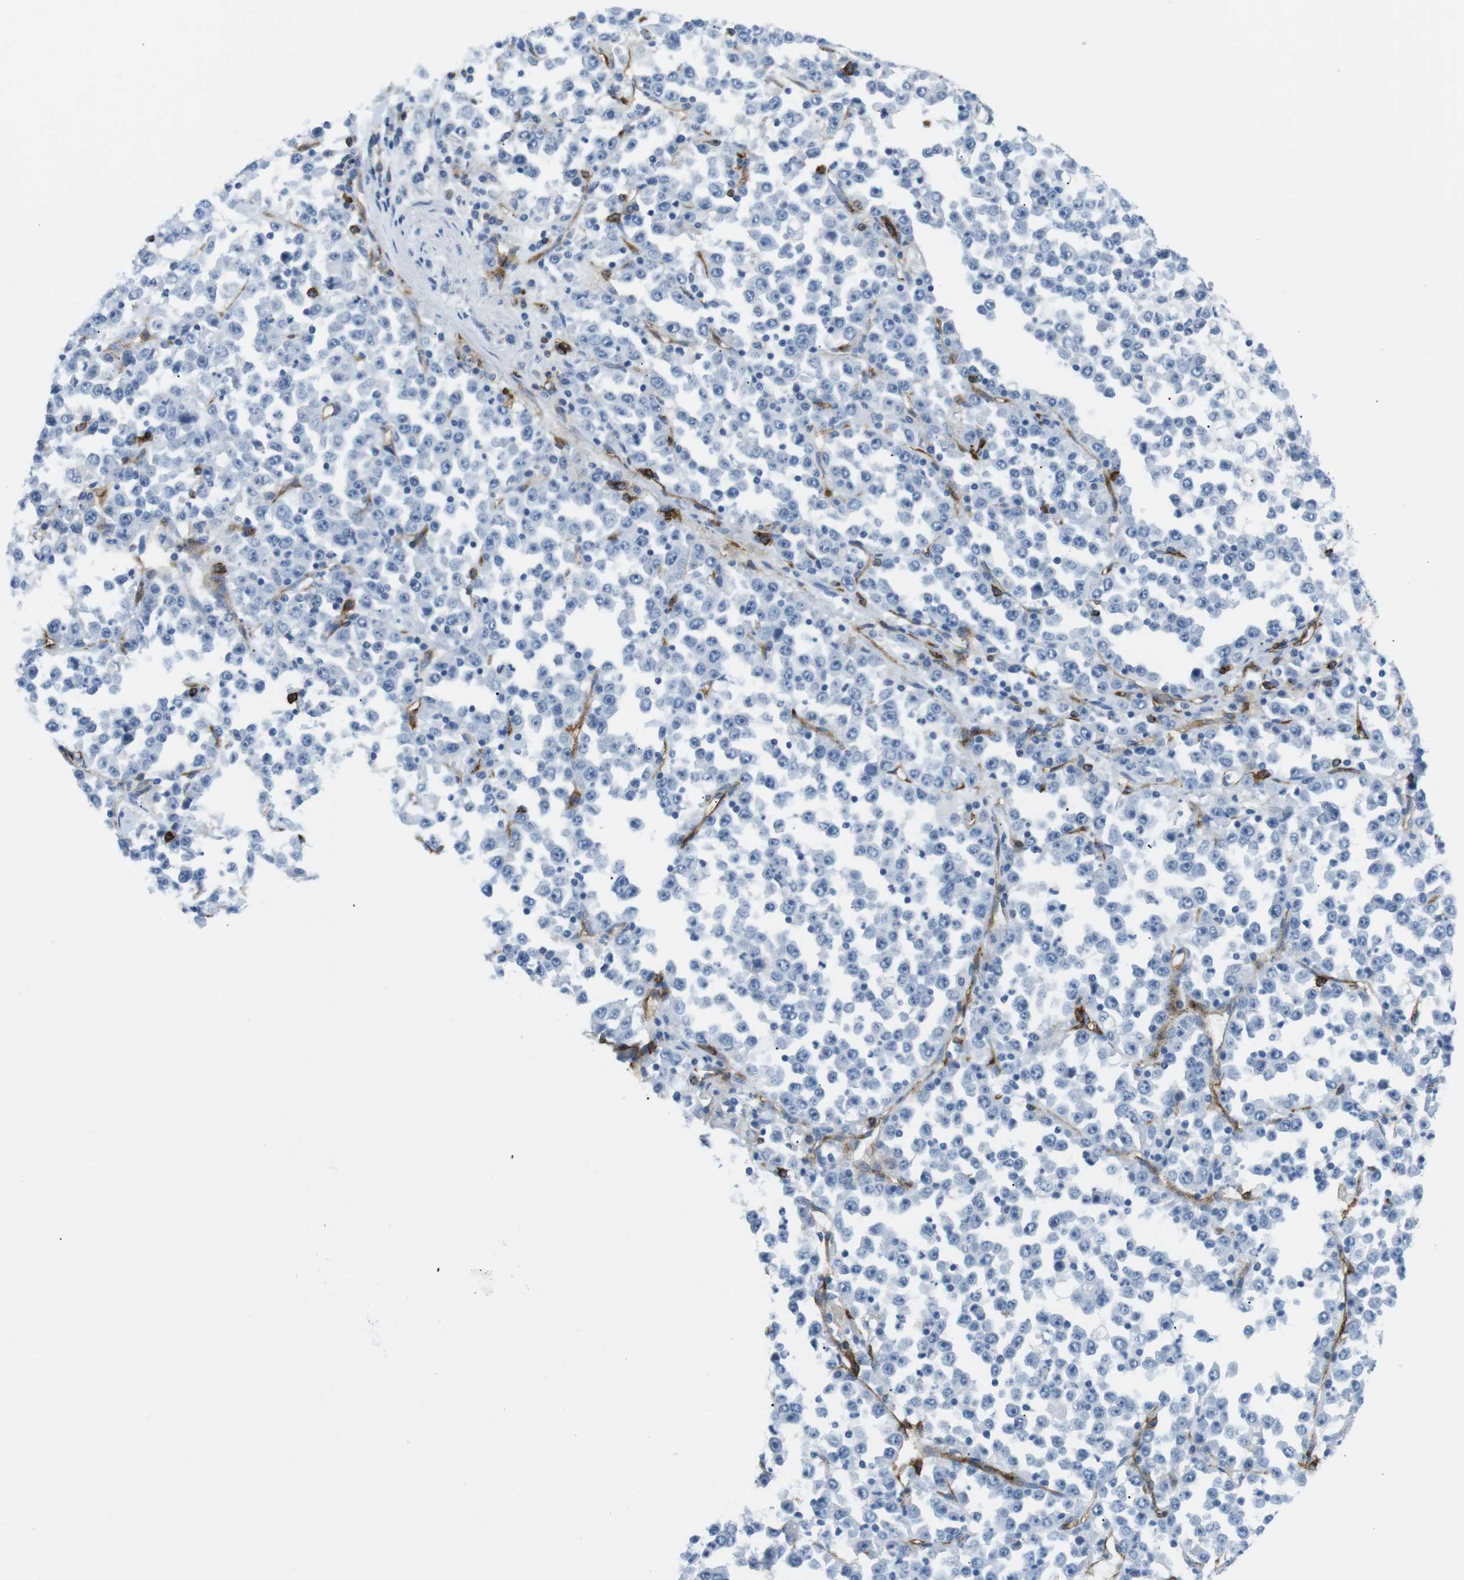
{"staining": {"intensity": "negative", "quantity": "none", "location": "none"}, "tissue": "stomach cancer", "cell_type": "Tumor cells", "image_type": "cancer", "snomed": [{"axis": "morphology", "description": "Normal tissue, NOS"}, {"axis": "morphology", "description": "Adenocarcinoma, NOS"}, {"axis": "topography", "description": "Stomach, upper"}, {"axis": "topography", "description": "Stomach"}], "caption": "This is a micrograph of immunohistochemistry (IHC) staining of stomach cancer, which shows no staining in tumor cells.", "gene": "TNFRSF4", "patient": {"sex": "male", "age": 59}}